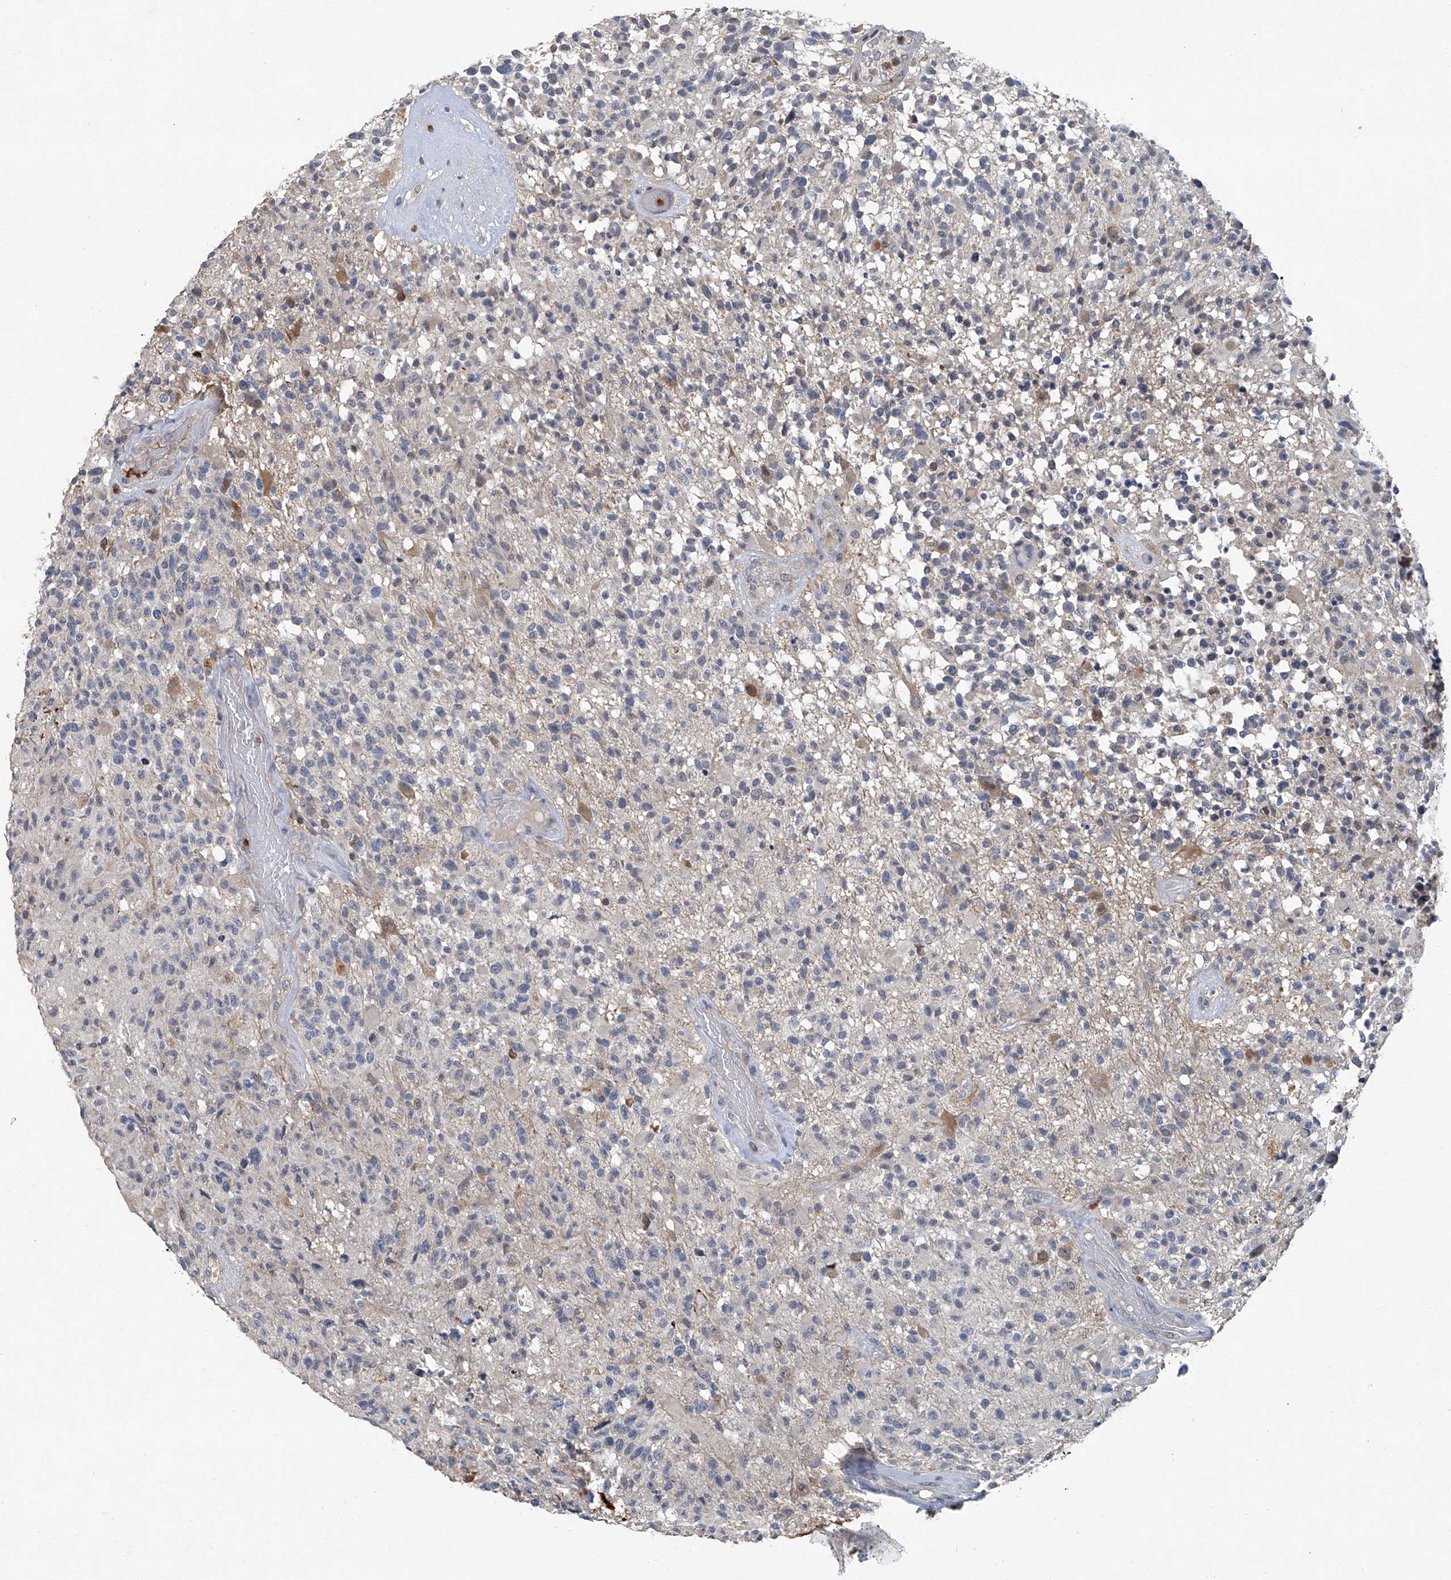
{"staining": {"intensity": "negative", "quantity": "none", "location": "none"}, "tissue": "glioma", "cell_type": "Tumor cells", "image_type": "cancer", "snomed": [{"axis": "morphology", "description": "Glioma, malignant, High grade"}, {"axis": "morphology", "description": "Glioblastoma, NOS"}, {"axis": "topography", "description": "Brain"}], "caption": "A micrograph of malignant glioma (high-grade) stained for a protein exhibits no brown staining in tumor cells.", "gene": "AKNAD1", "patient": {"sex": "male", "age": 60}}